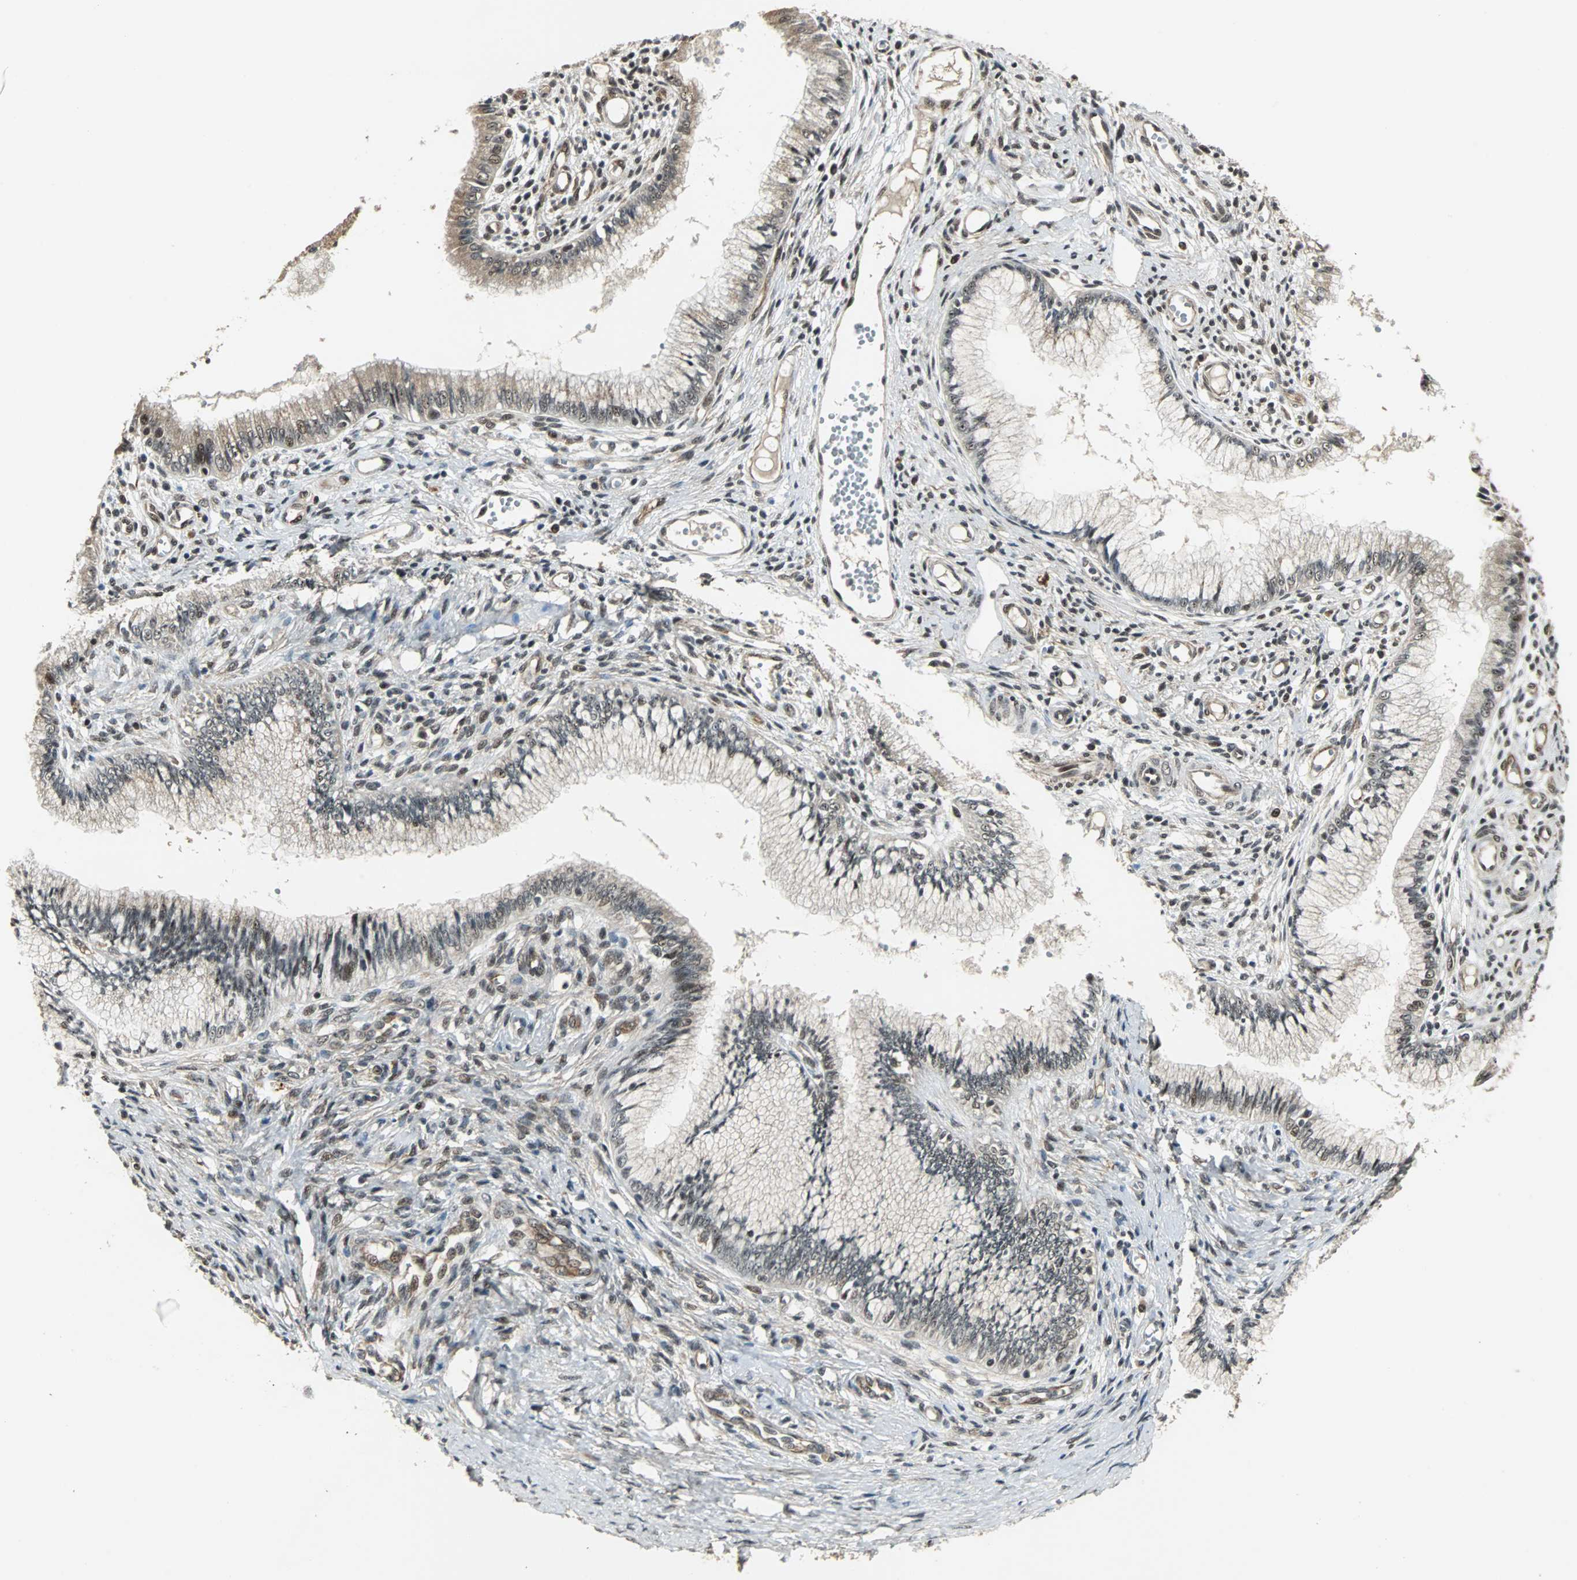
{"staining": {"intensity": "weak", "quantity": "25%-75%", "location": "nuclear"}, "tissue": "cervical cancer", "cell_type": "Tumor cells", "image_type": "cancer", "snomed": [{"axis": "morphology", "description": "Adenocarcinoma, NOS"}, {"axis": "topography", "description": "Cervix"}], "caption": "The micrograph displays staining of cervical cancer, revealing weak nuclear protein staining (brown color) within tumor cells.", "gene": "MED4", "patient": {"sex": "female", "age": 36}}